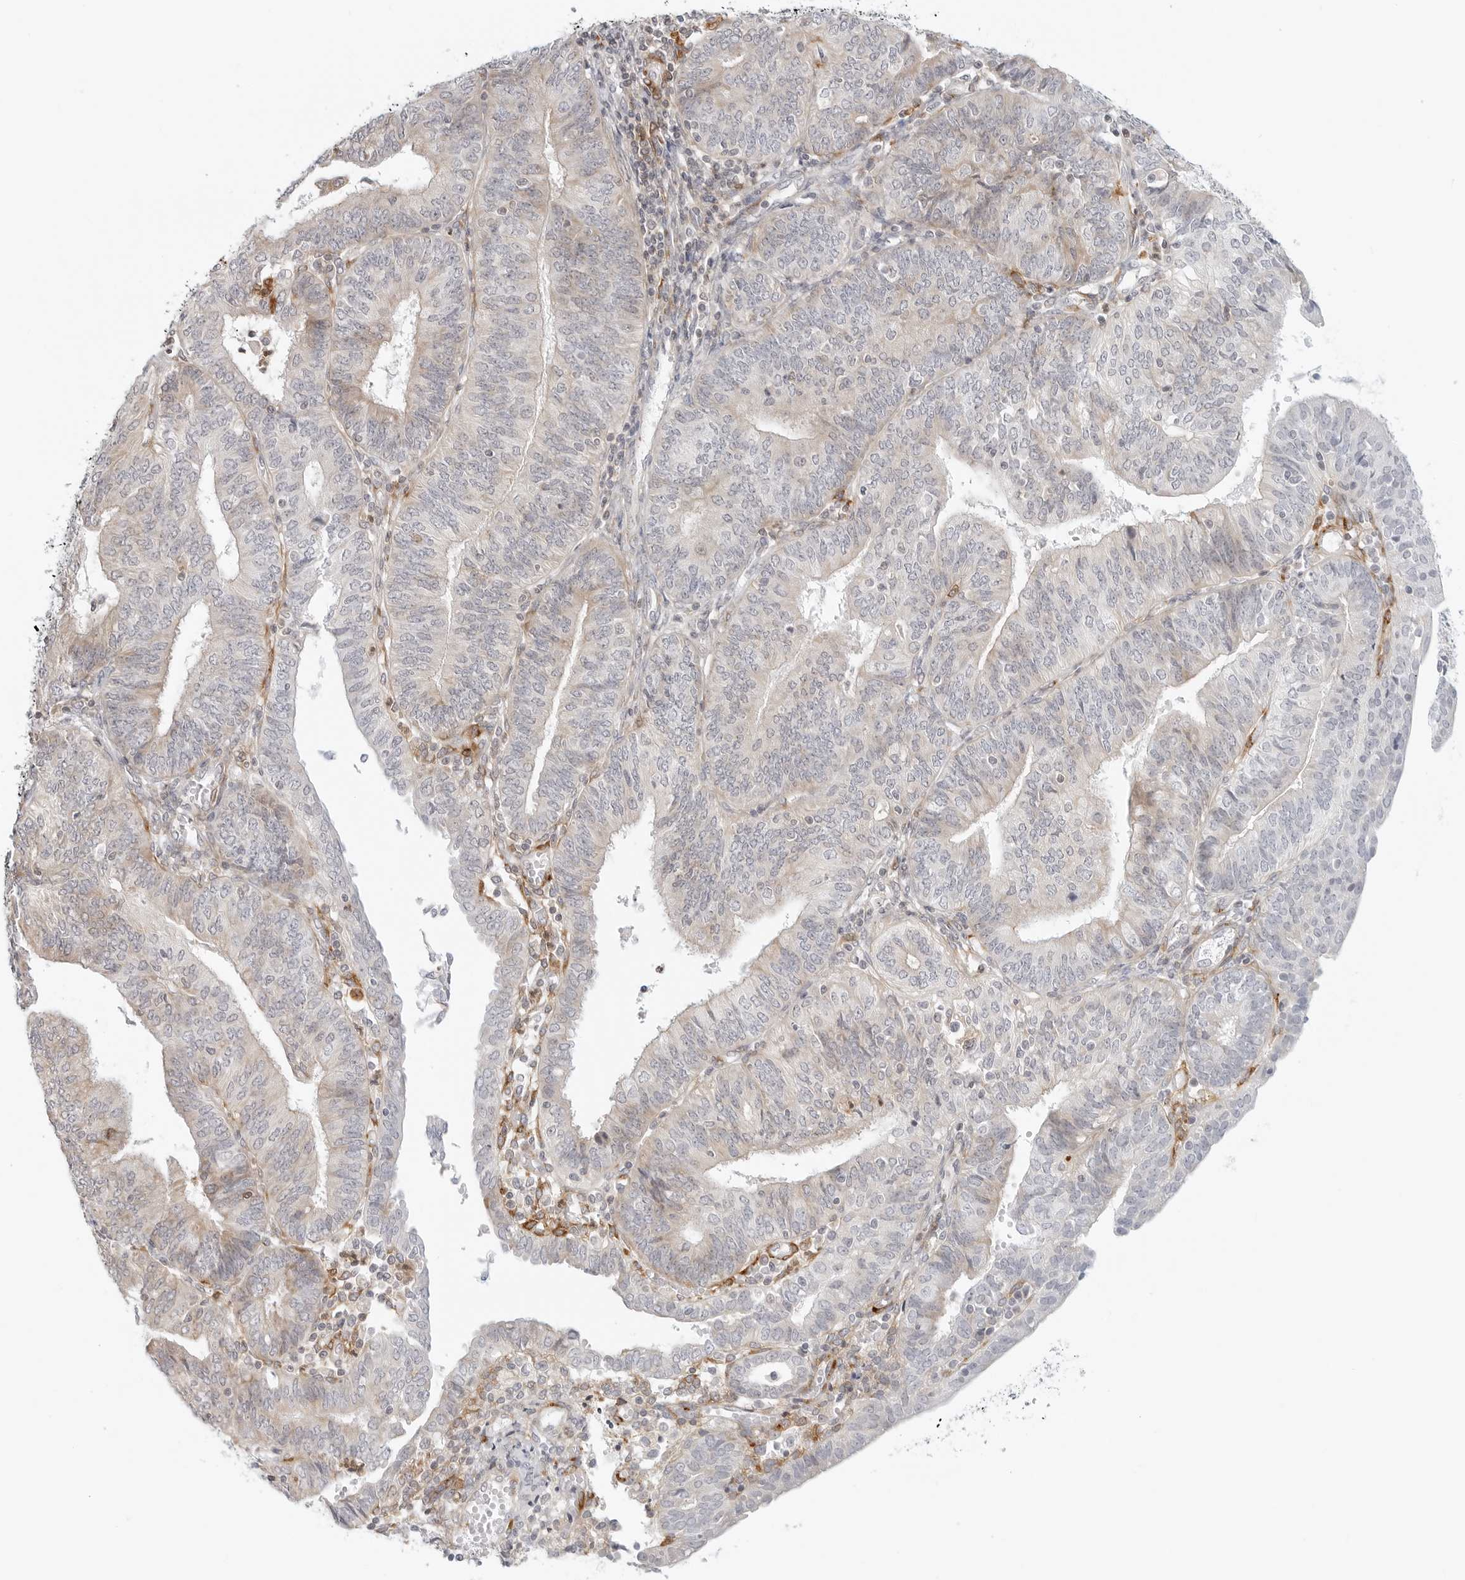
{"staining": {"intensity": "weak", "quantity": "<25%", "location": "cytoplasmic/membranous"}, "tissue": "endometrial cancer", "cell_type": "Tumor cells", "image_type": "cancer", "snomed": [{"axis": "morphology", "description": "Adenocarcinoma, NOS"}, {"axis": "topography", "description": "Endometrium"}], "caption": "An image of human endometrial adenocarcinoma is negative for staining in tumor cells.", "gene": "C1QTNF1", "patient": {"sex": "female", "age": 58}}